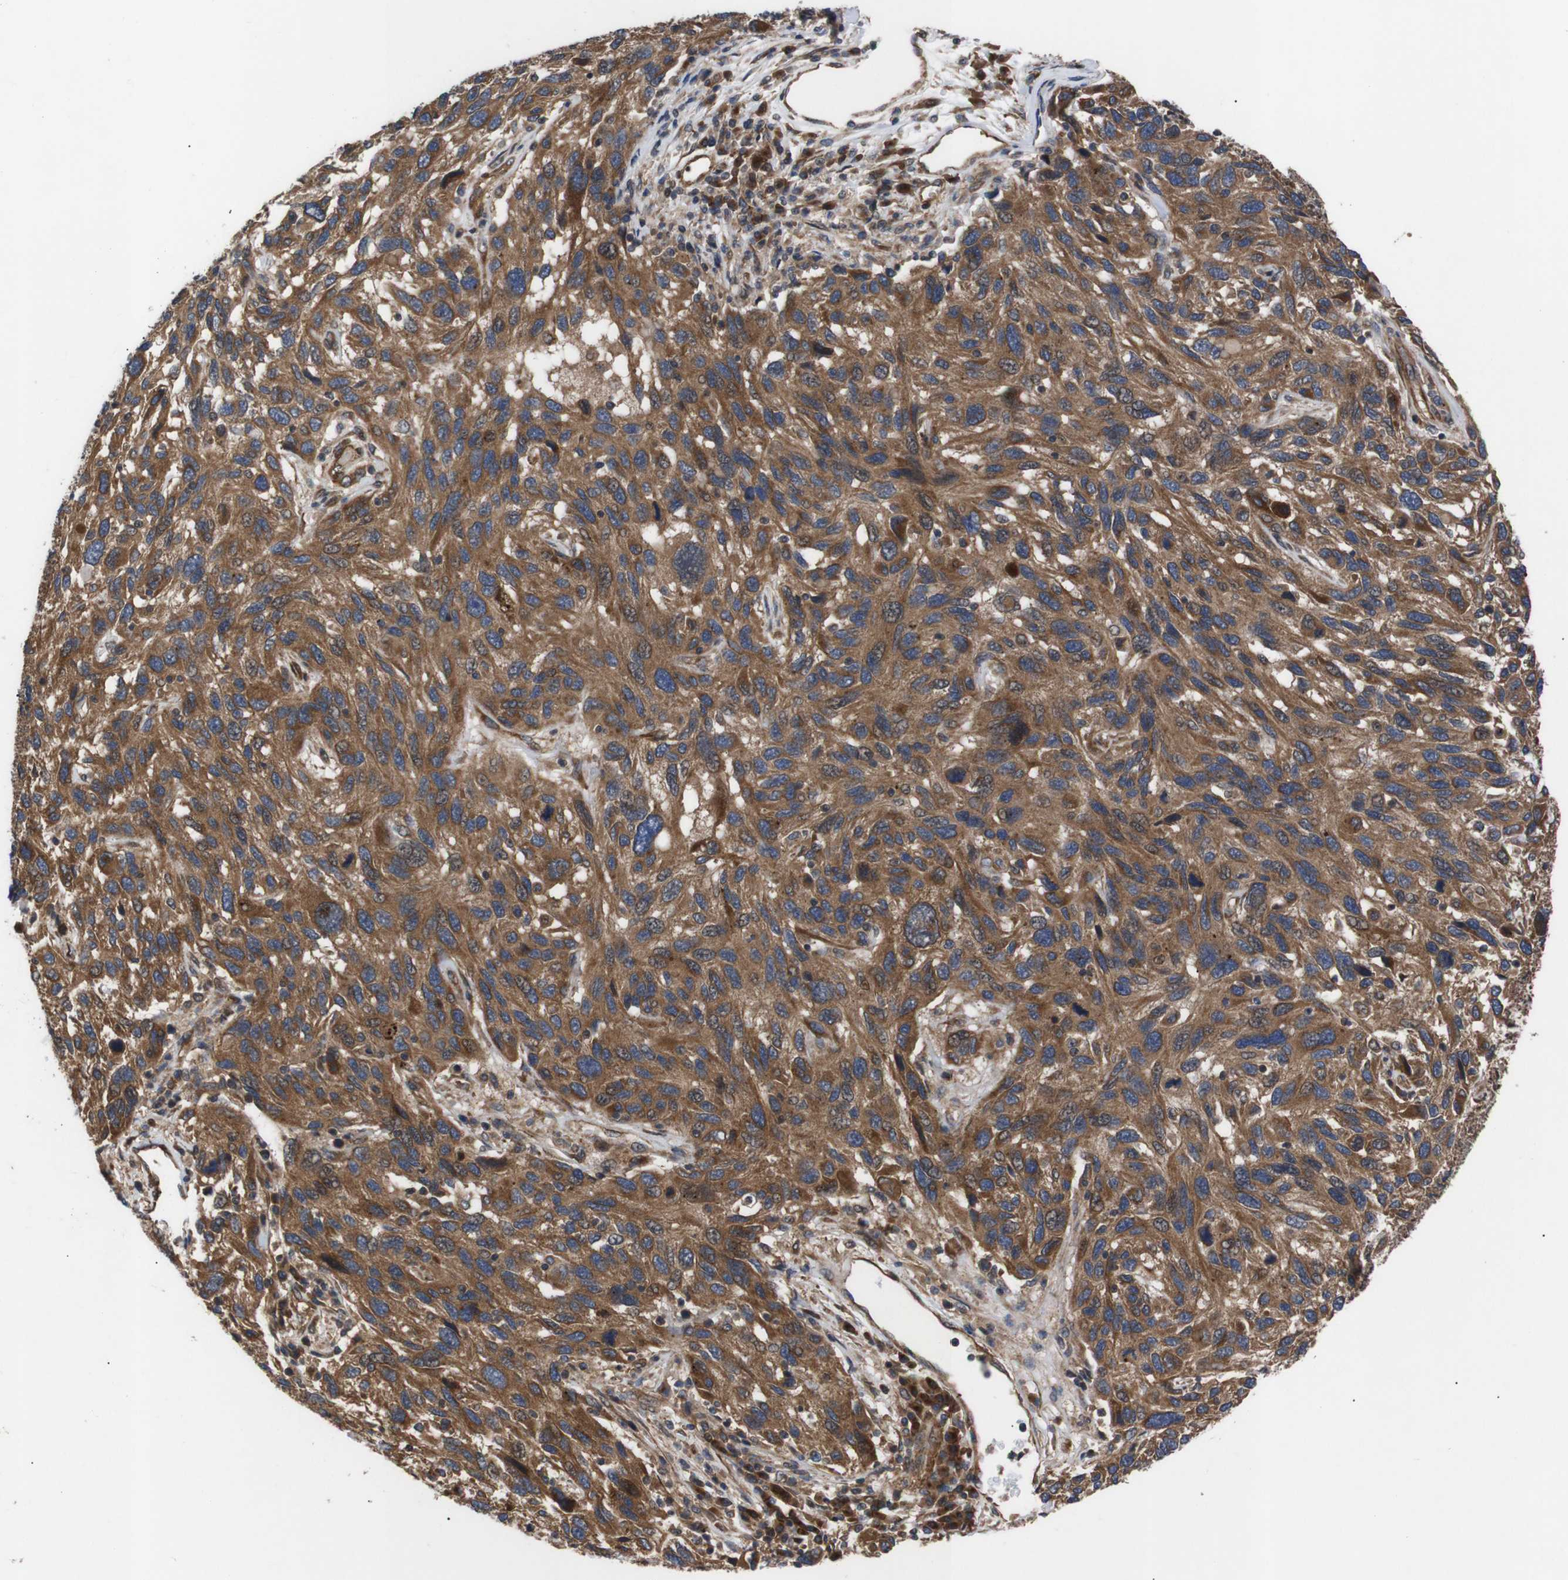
{"staining": {"intensity": "moderate", "quantity": ">75%", "location": "cytoplasmic/membranous"}, "tissue": "melanoma", "cell_type": "Tumor cells", "image_type": "cancer", "snomed": [{"axis": "morphology", "description": "Malignant melanoma, NOS"}, {"axis": "topography", "description": "Skin"}], "caption": "Melanoma was stained to show a protein in brown. There is medium levels of moderate cytoplasmic/membranous staining in approximately >75% of tumor cells.", "gene": "PAWR", "patient": {"sex": "male", "age": 53}}